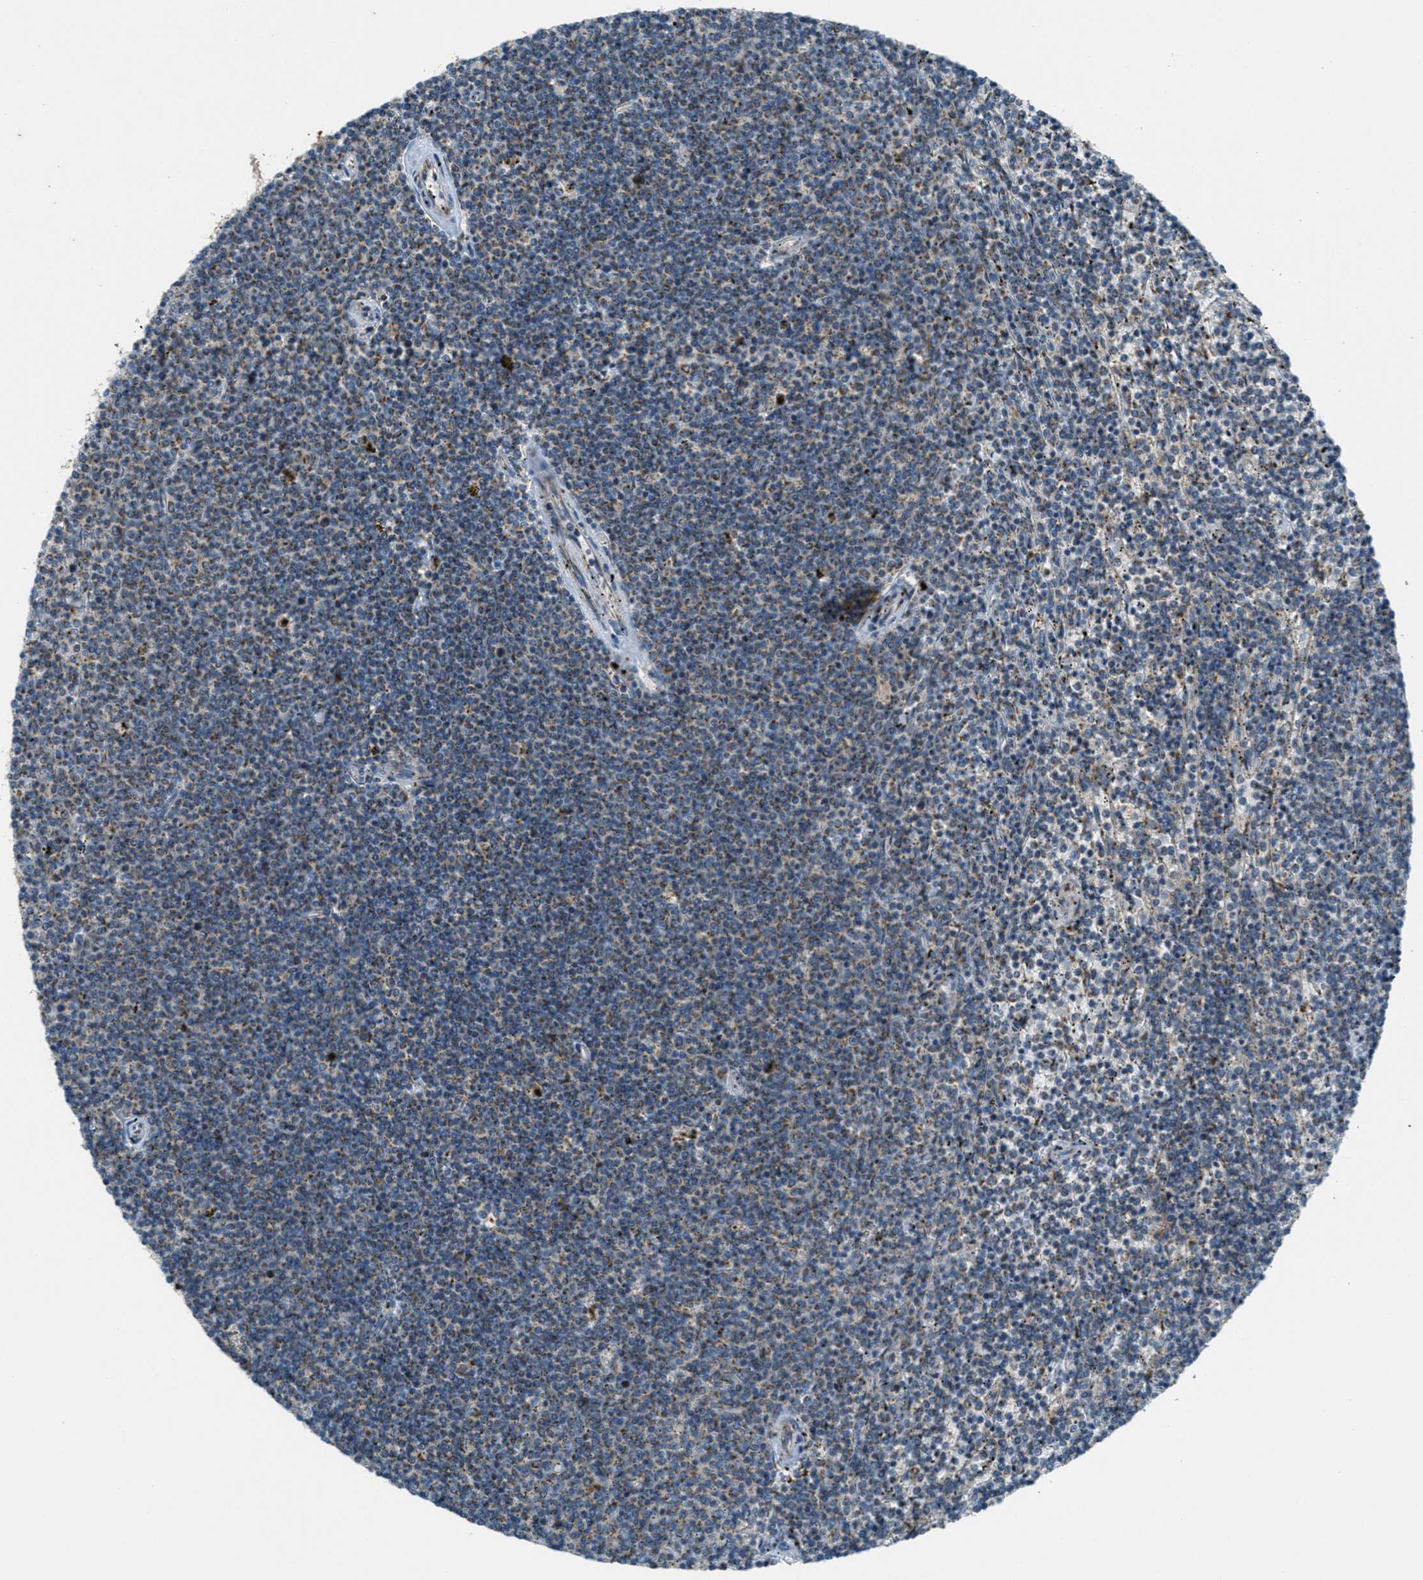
{"staining": {"intensity": "weak", "quantity": ">75%", "location": "cytoplasmic/membranous"}, "tissue": "lymphoma", "cell_type": "Tumor cells", "image_type": "cancer", "snomed": [{"axis": "morphology", "description": "Malignant lymphoma, non-Hodgkin's type, Low grade"}, {"axis": "topography", "description": "Spleen"}], "caption": "Human lymphoma stained for a protein (brown) shows weak cytoplasmic/membranous positive expression in approximately >75% of tumor cells.", "gene": "BCKDK", "patient": {"sex": "female", "age": 50}}